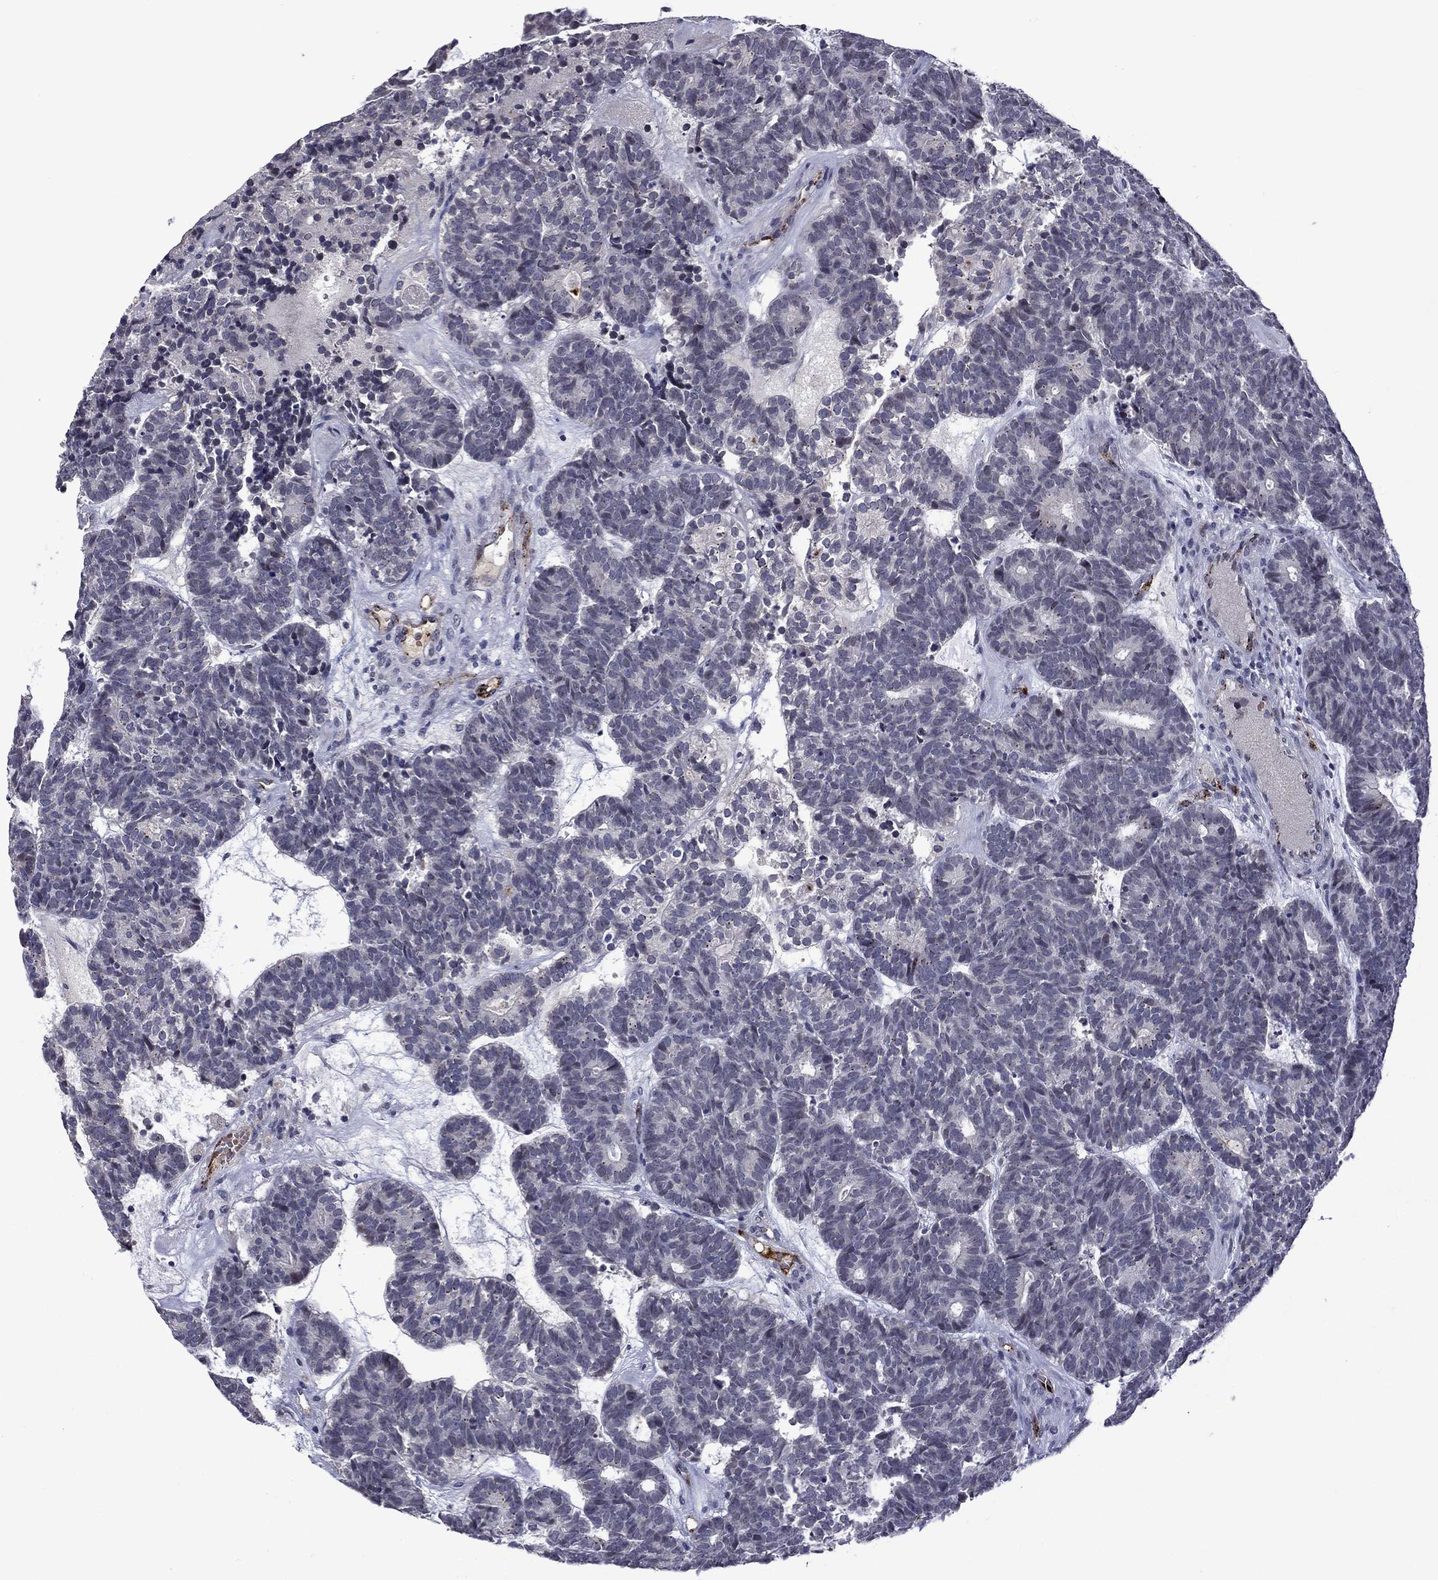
{"staining": {"intensity": "negative", "quantity": "none", "location": "none"}, "tissue": "head and neck cancer", "cell_type": "Tumor cells", "image_type": "cancer", "snomed": [{"axis": "morphology", "description": "Adenocarcinoma, NOS"}, {"axis": "topography", "description": "Head-Neck"}], "caption": "Adenocarcinoma (head and neck) stained for a protein using immunohistochemistry (IHC) displays no expression tumor cells.", "gene": "SLITRK1", "patient": {"sex": "female", "age": 81}}